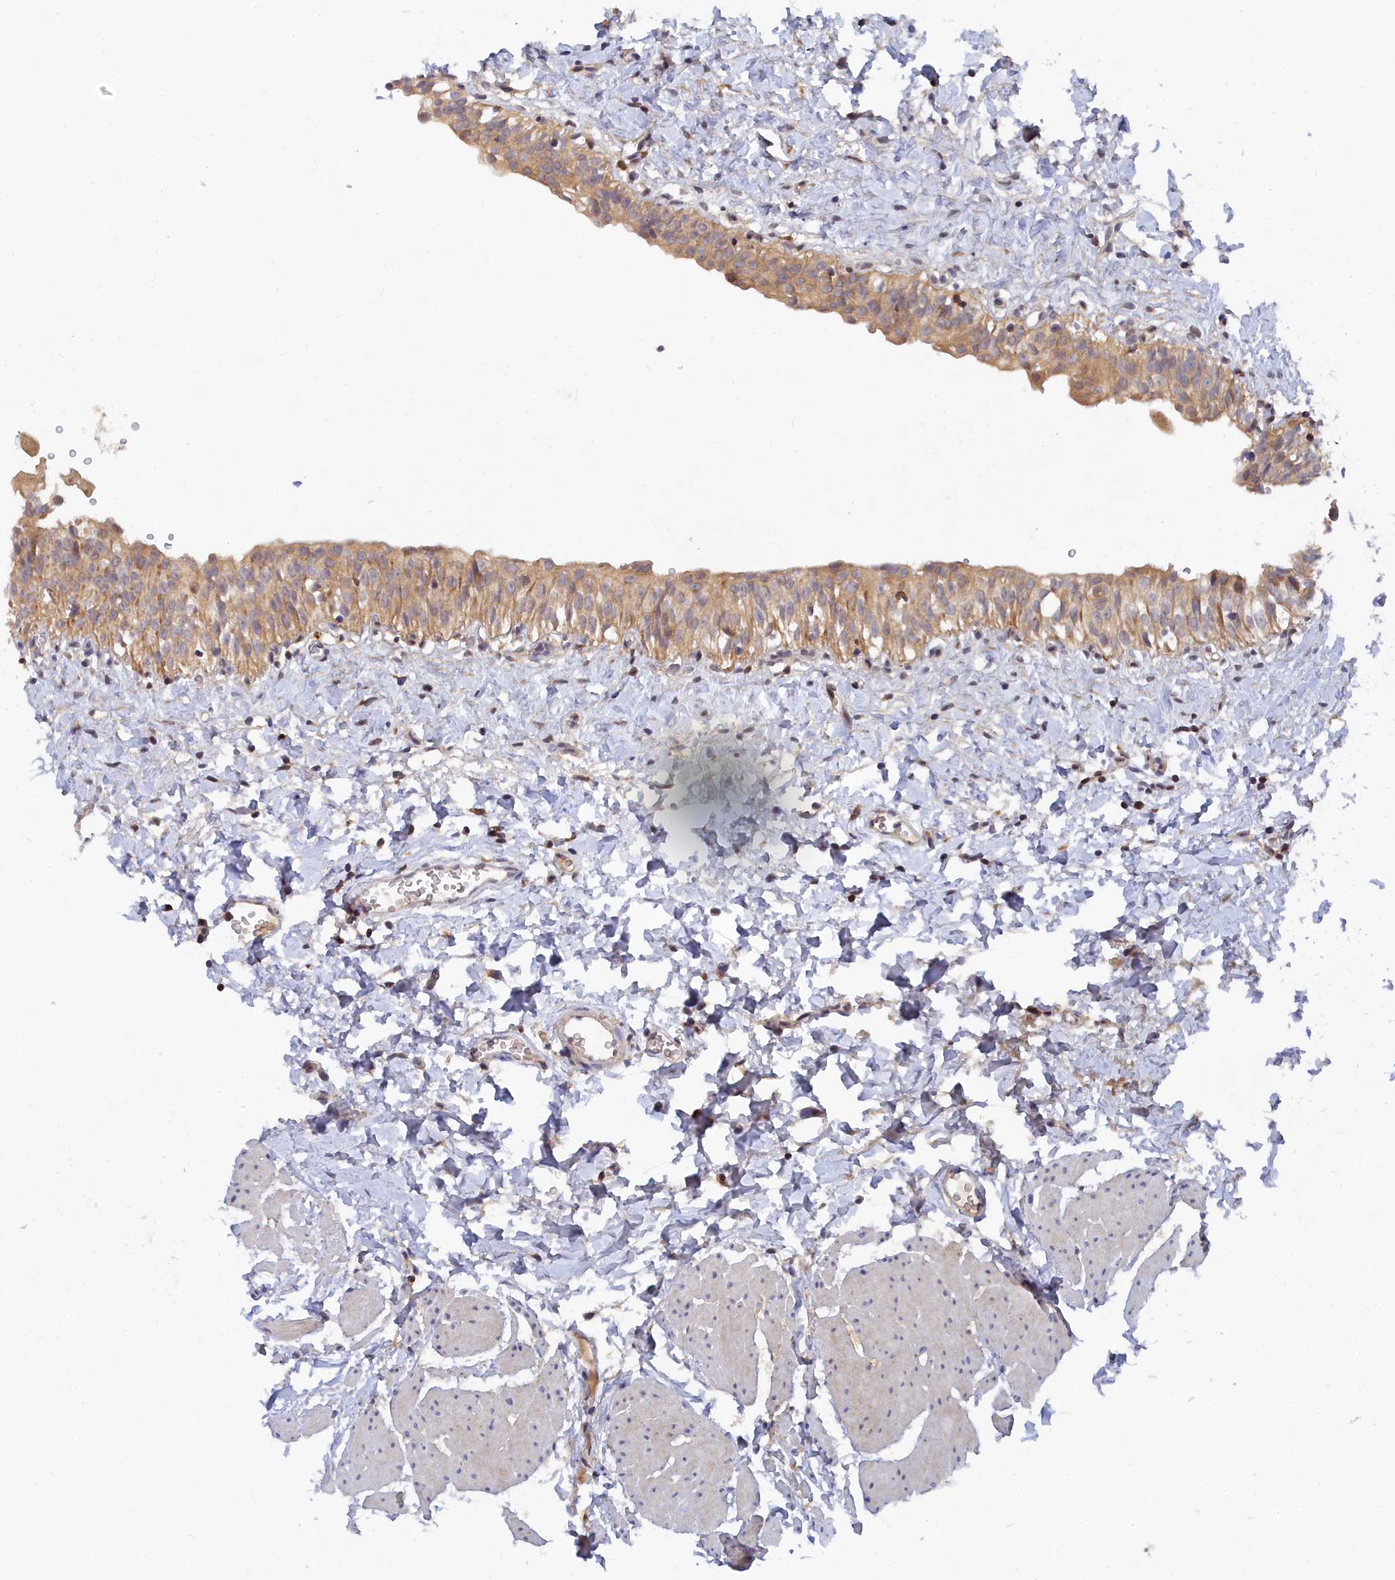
{"staining": {"intensity": "weak", "quantity": ">75%", "location": "cytoplasmic/membranous"}, "tissue": "urinary bladder", "cell_type": "Urothelial cells", "image_type": "normal", "snomed": [{"axis": "morphology", "description": "Normal tissue, NOS"}, {"axis": "topography", "description": "Urinary bladder"}], "caption": "Immunohistochemical staining of benign urinary bladder reveals >75% levels of weak cytoplasmic/membranous protein positivity in approximately >75% of urothelial cells.", "gene": "SPATA5L1", "patient": {"sex": "male", "age": 51}}